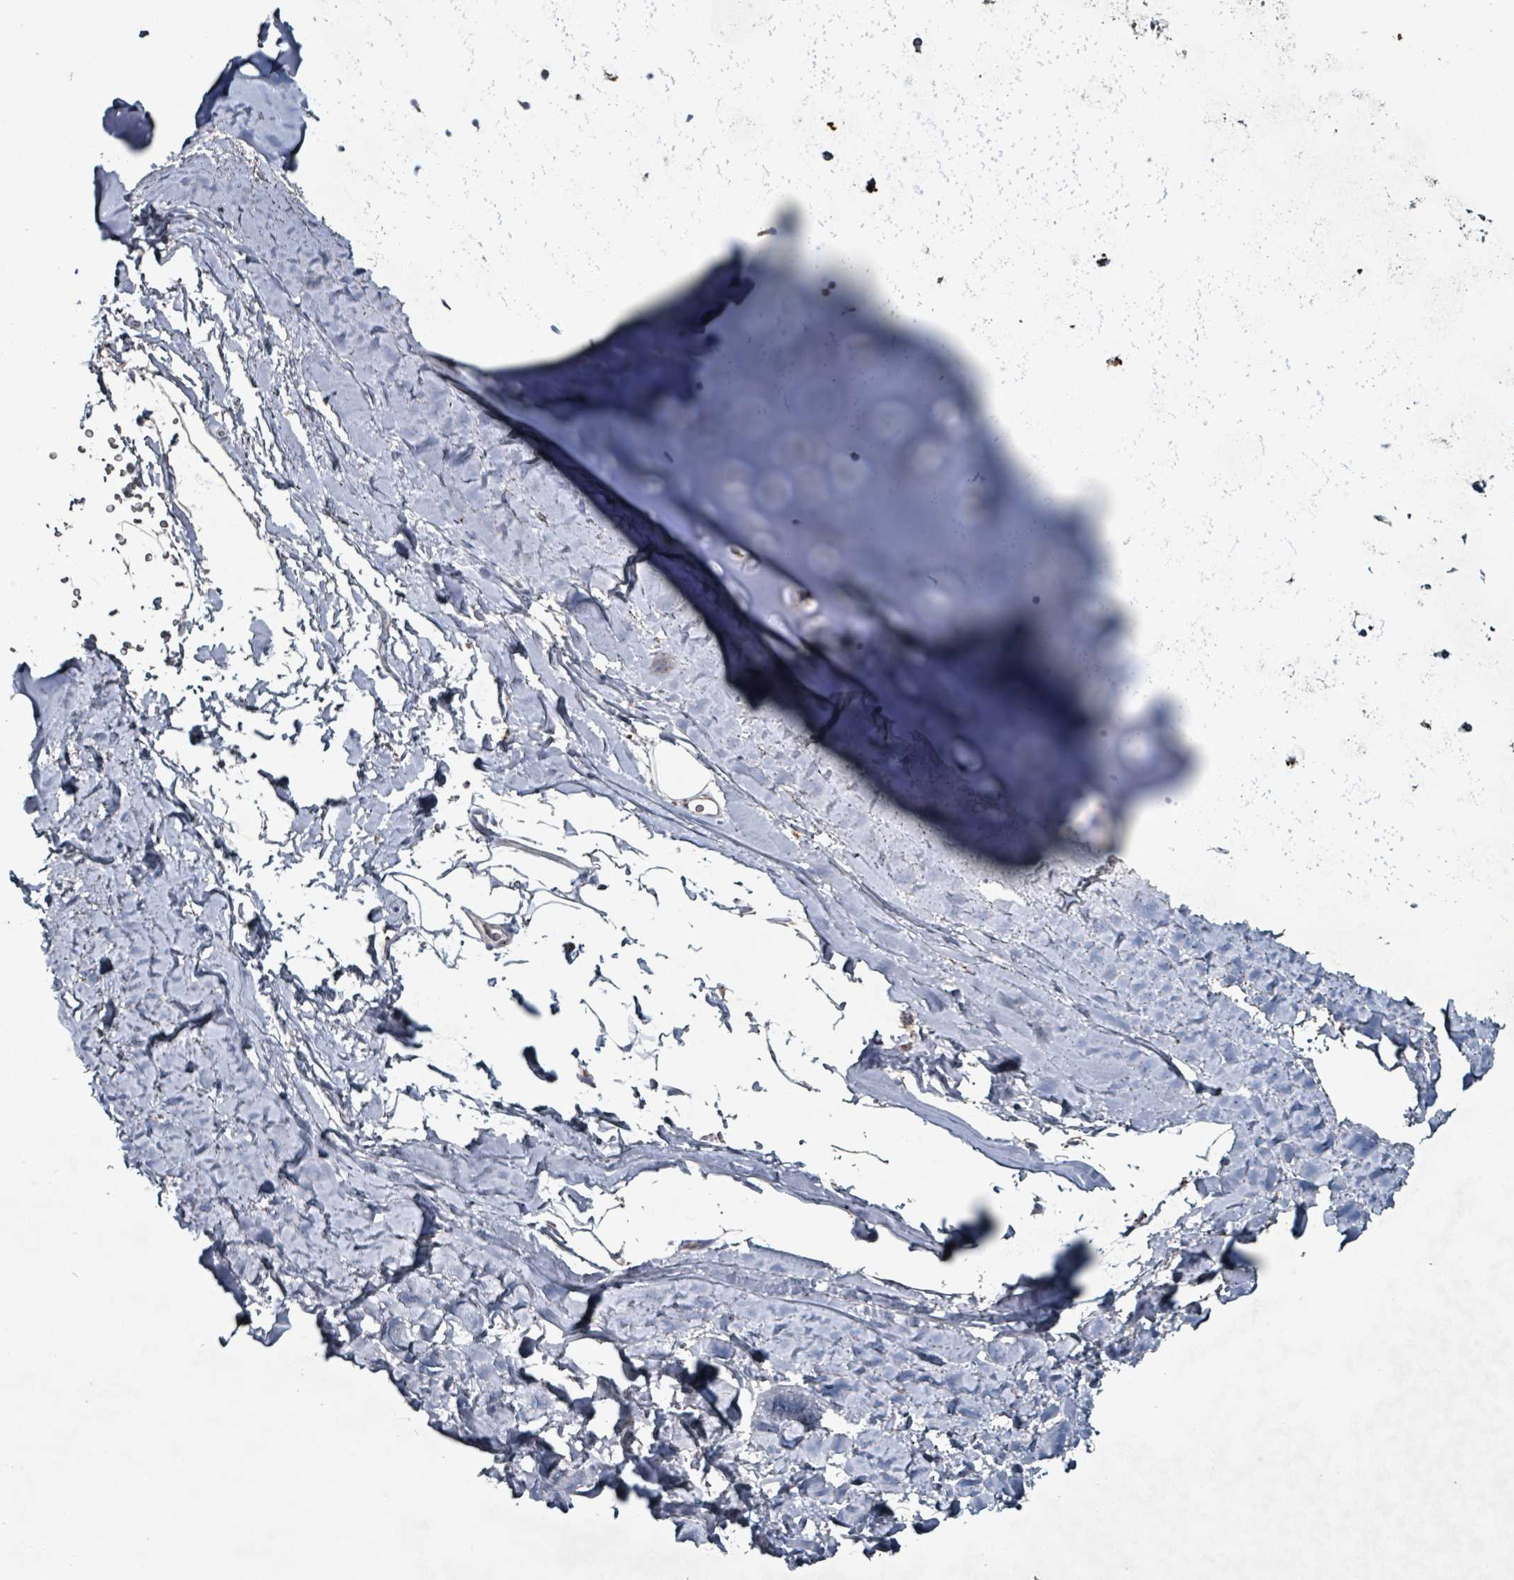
{"staining": {"intensity": "negative", "quantity": "none", "location": "none"}, "tissue": "soft tissue", "cell_type": "Chondrocytes", "image_type": "normal", "snomed": [{"axis": "morphology", "description": "Normal tissue, NOS"}, {"axis": "topography", "description": "Cartilage tissue"}, {"axis": "topography", "description": "Bronchus"}], "caption": "This is an immunohistochemistry (IHC) histopathology image of normal soft tissue. There is no expression in chondrocytes.", "gene": "ABHD18", "patient": {"sex": "female", "age": 72}}